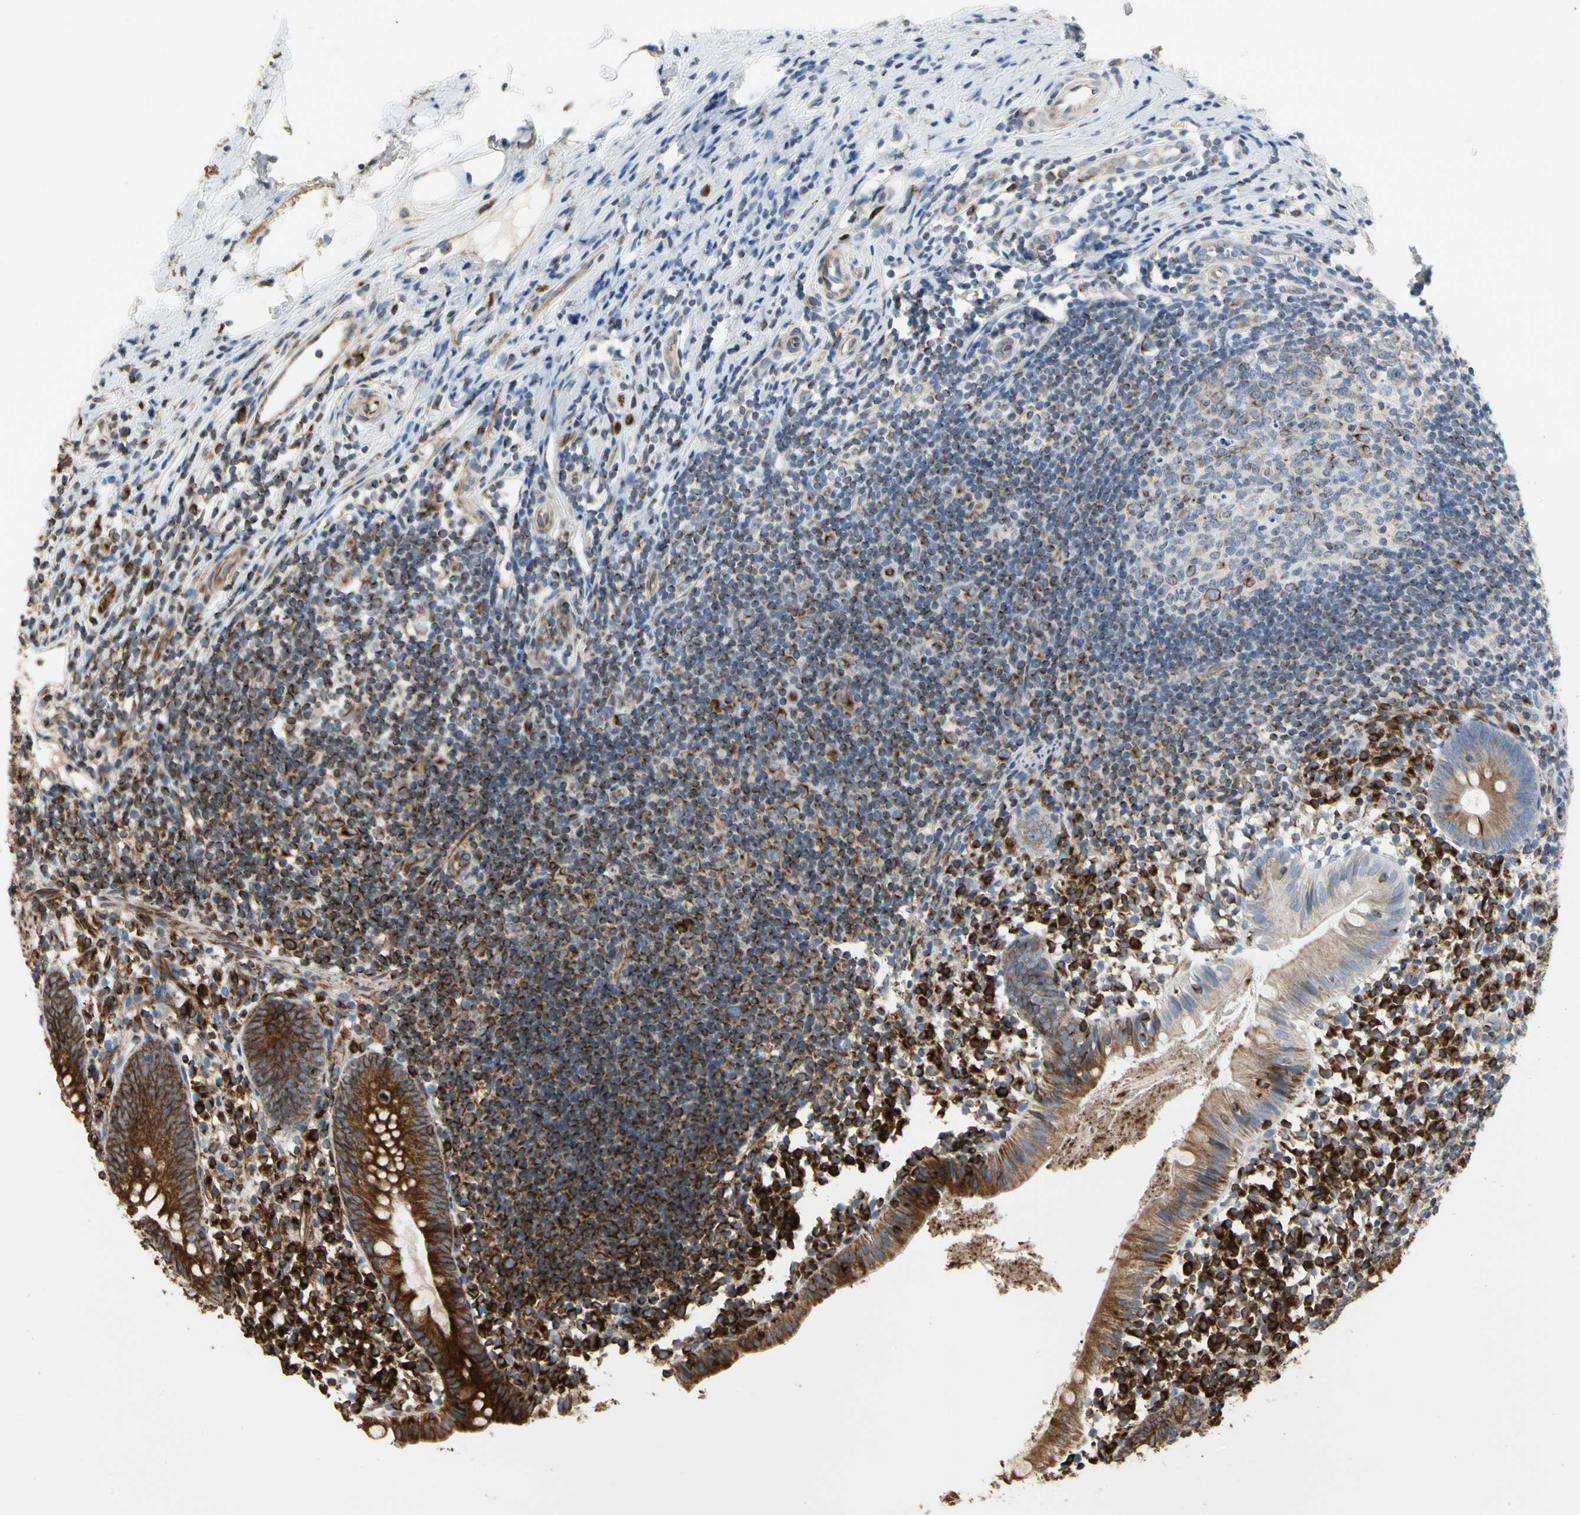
{"staining": {"intensity": "moderate", "quantity": ">75%", "location": "cytoplasmic/membranous"}, "tissue": "appendix", "cell_type": "Glandular cells", "image_type": "normal", "snomed": [{"axis": "morphology", "description": "Normal tissue, NOS"}, {"axis": "topography", "description": "Appendix"}], "caption": "Glandular cells show medium levels of moderate cytoplasmic/membranous positivity in about >75% of cells in benign appendix.", "gene": "TUBA1A", "patient": {"sex": "female", "age": 20}}